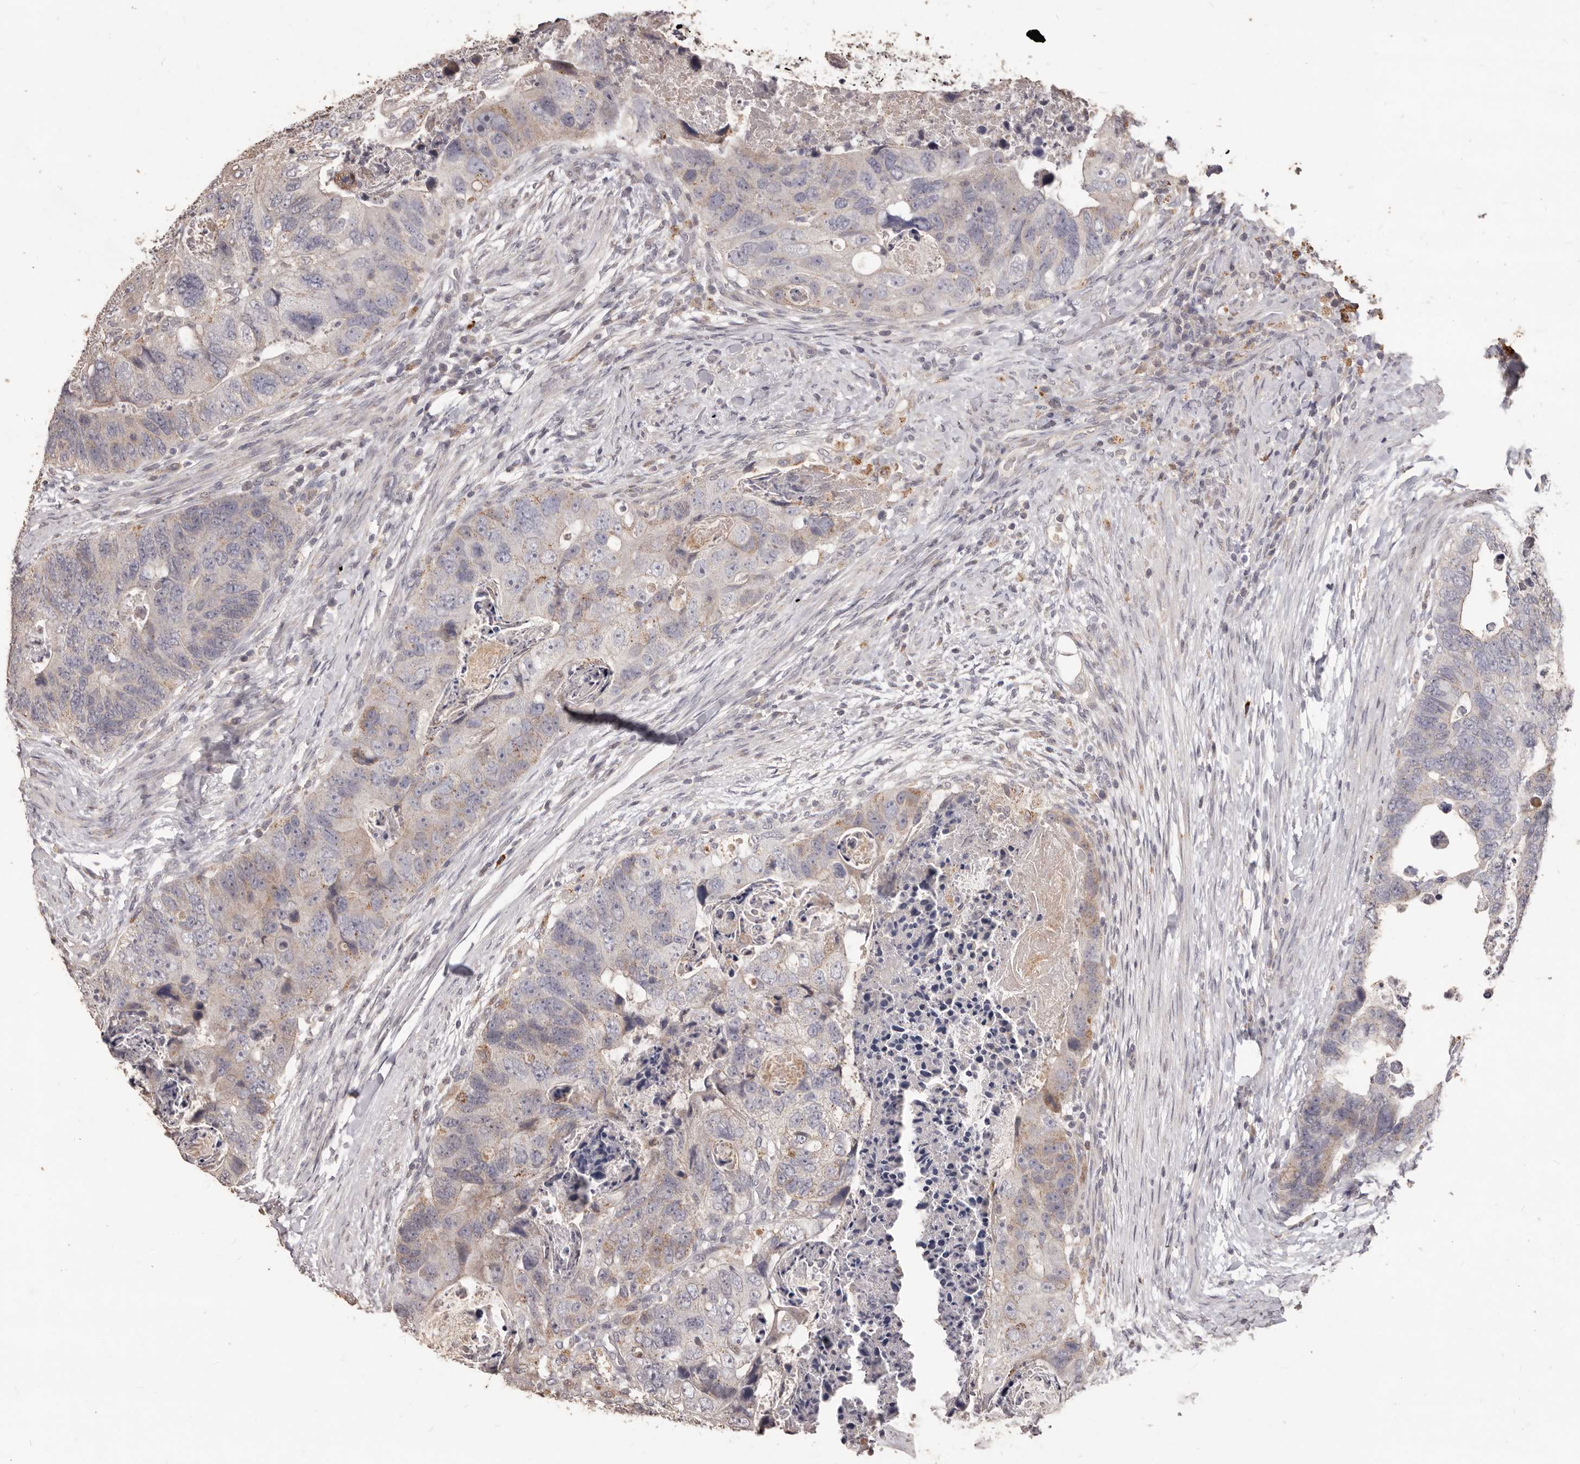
{"staining": {"intensity": "weak", "quantity": "25%-75%", "location": "cytoplasmic/membranous"}, "tissue": "colorectal cancer", "cell_type": "Tumor cells", "image_type": "cancer", "snomed": [{"axis": "morphology", "description": "Adenocarcinoma, NOS"}, {"axis": "topography", "description": "Rectum"}], "caption": "Immunohistochemistry of human colorectal cancer (adenocarcinoma) exhibits low levels of weak cytoplasmic/membranous expression in approximately 25%-75% of tumor cells.", "gene": "PRSS27", "patient": {"sex": "male", "age": 59}}